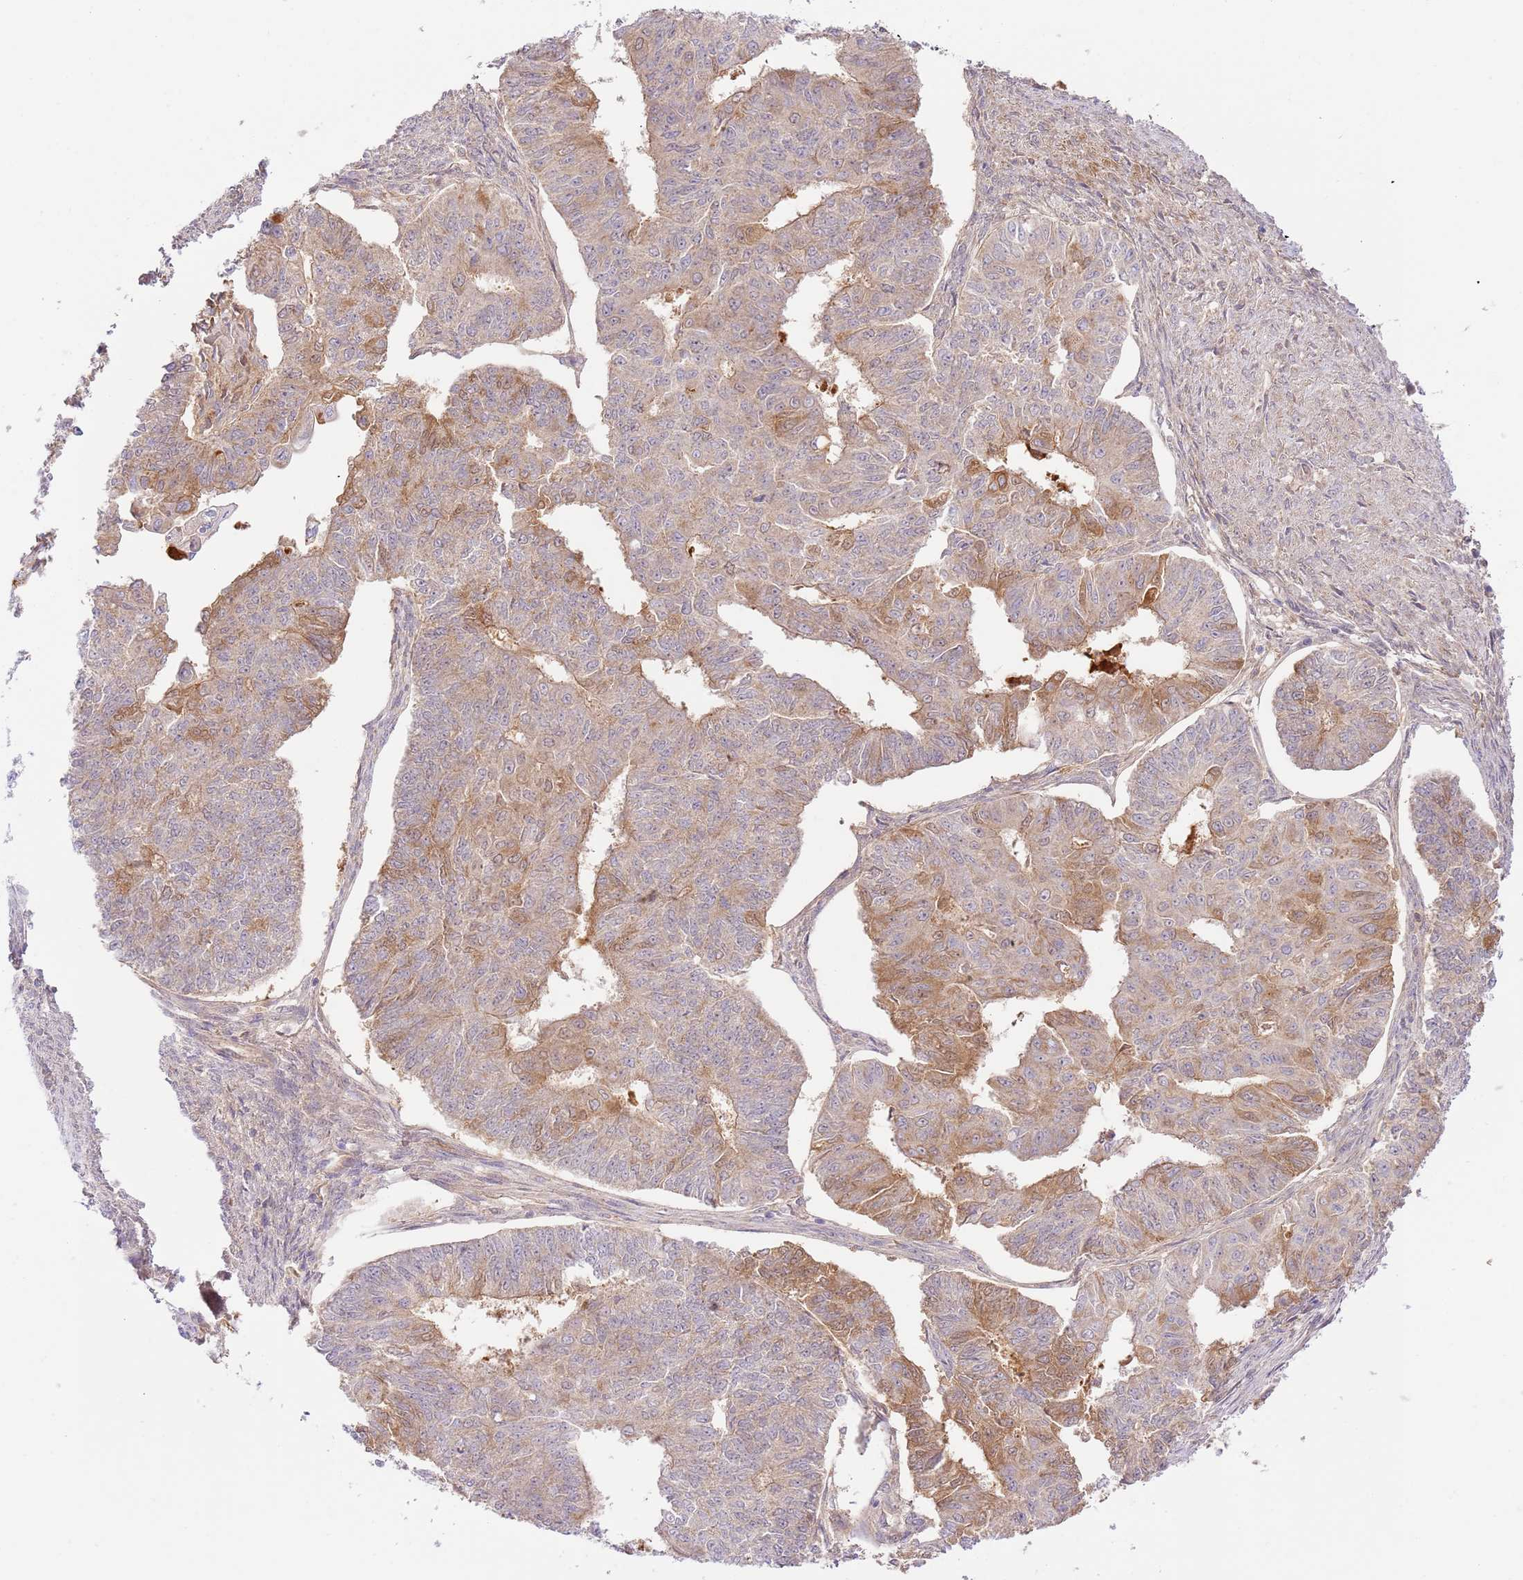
{"staining": {"intensity": "moderate", "quantity": "25%-75%", "location": "cytoplasmic/membranous"}, "tissue": "endometrial cancer", "cell_type": "Tumor cells", "image_type": "cancer", "snomed": [{"axis": "morphology", "description": "Adenocarcinoma, NOS"}, {"axis": "topography", "description": "Endometrium"}], "caption": "Immunohistochemistry of human endometrial adenocarcinoma reveals medium levels of moderate cytoplasmic/membranous staining in approximately 25%-75% of tumor cells.", "gene": "C8G", "patient": {"sex": "female", "age": 32}}